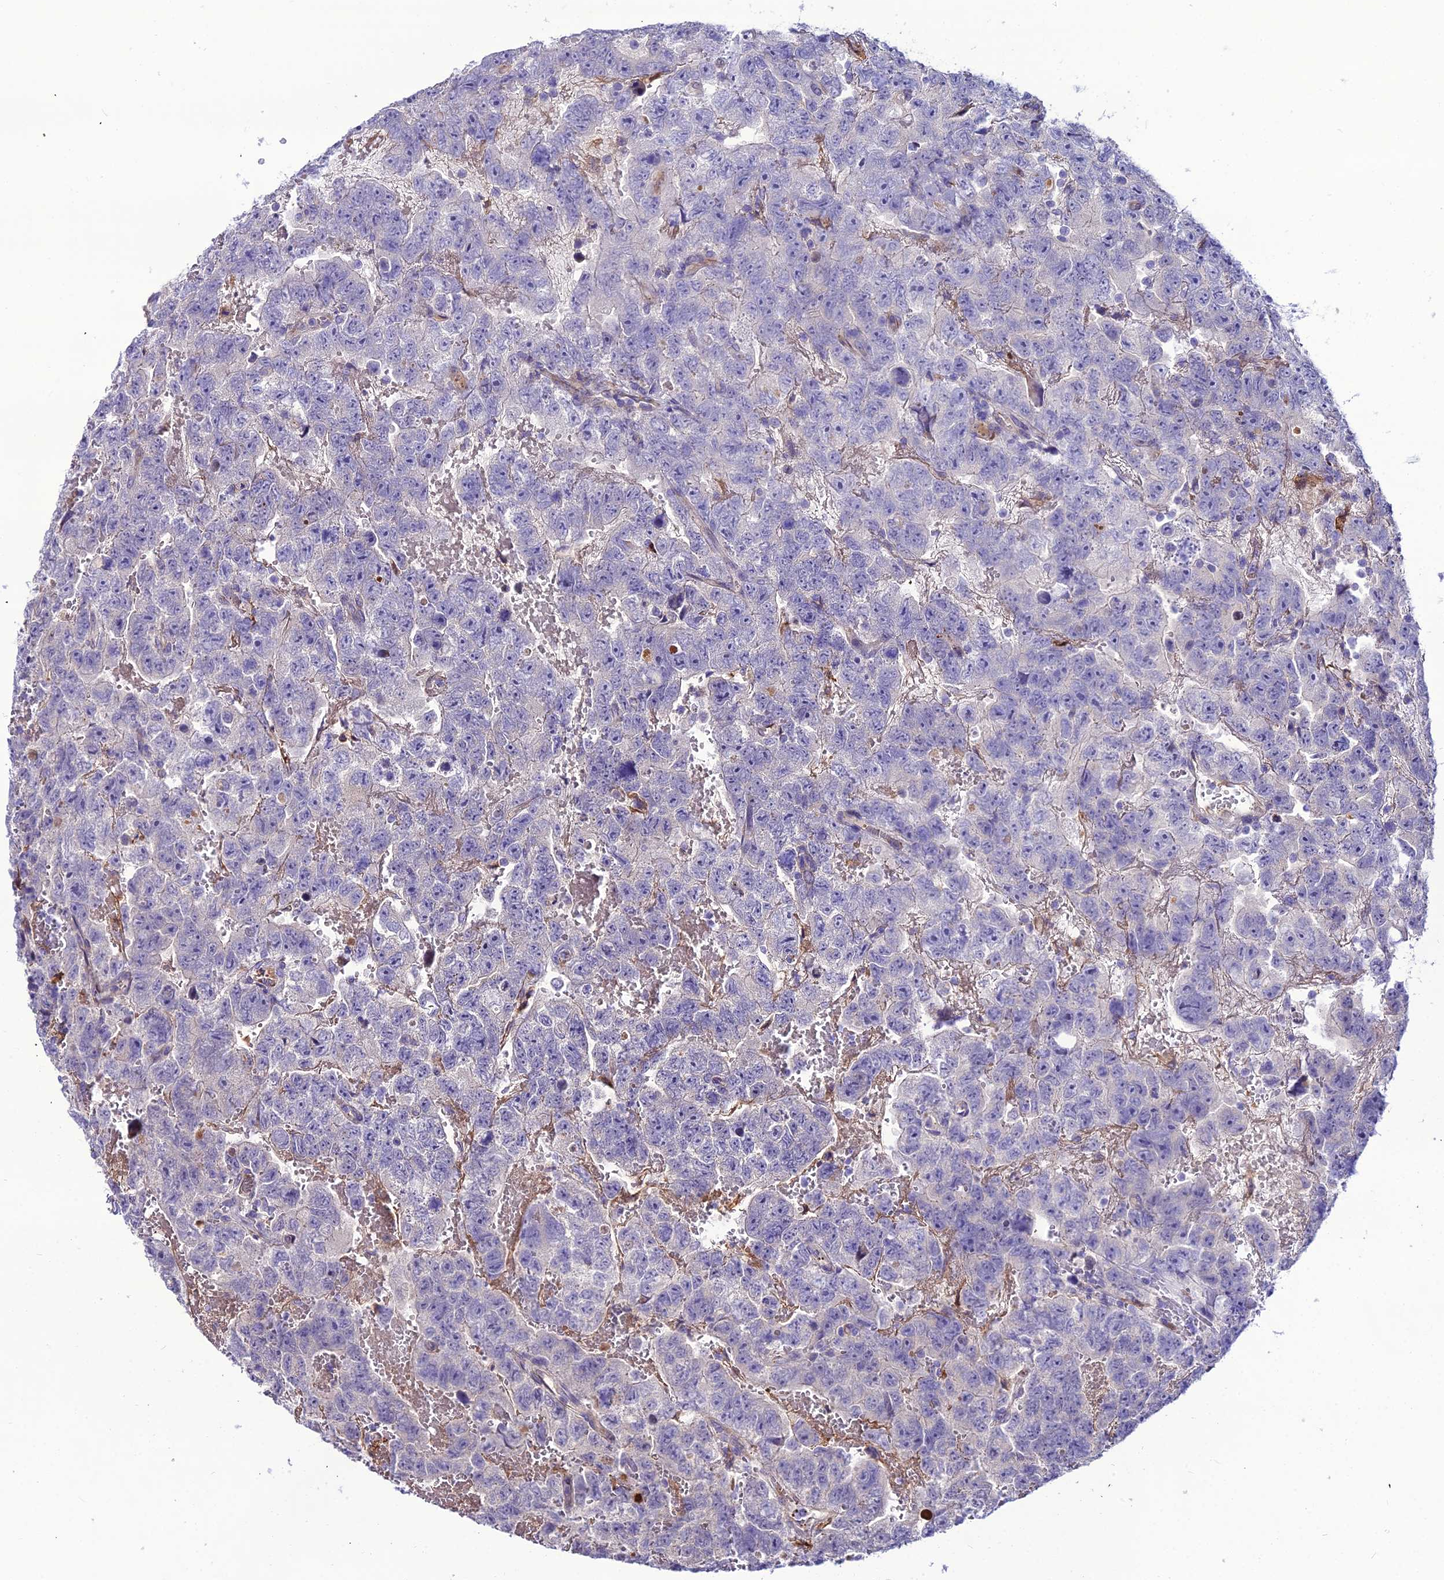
{"staining": {"intensity": "negative", "quantity": "none", "location": "none"}, "tissue": "testis cancer", "cell_type": "Tumor cells", "image_type": "cancer", "snomed": [{"axis": "morphology", "description": "Carcinoma, Embryonal, NOS"}, {"axis": "topography", "description": "Testis"}], "caption": "Photomicrograph shows no protein expression in tumor cells of testis cancer tissue.", "gene": "MB21D2", "patient": {"sex": "male", "age": 45}}